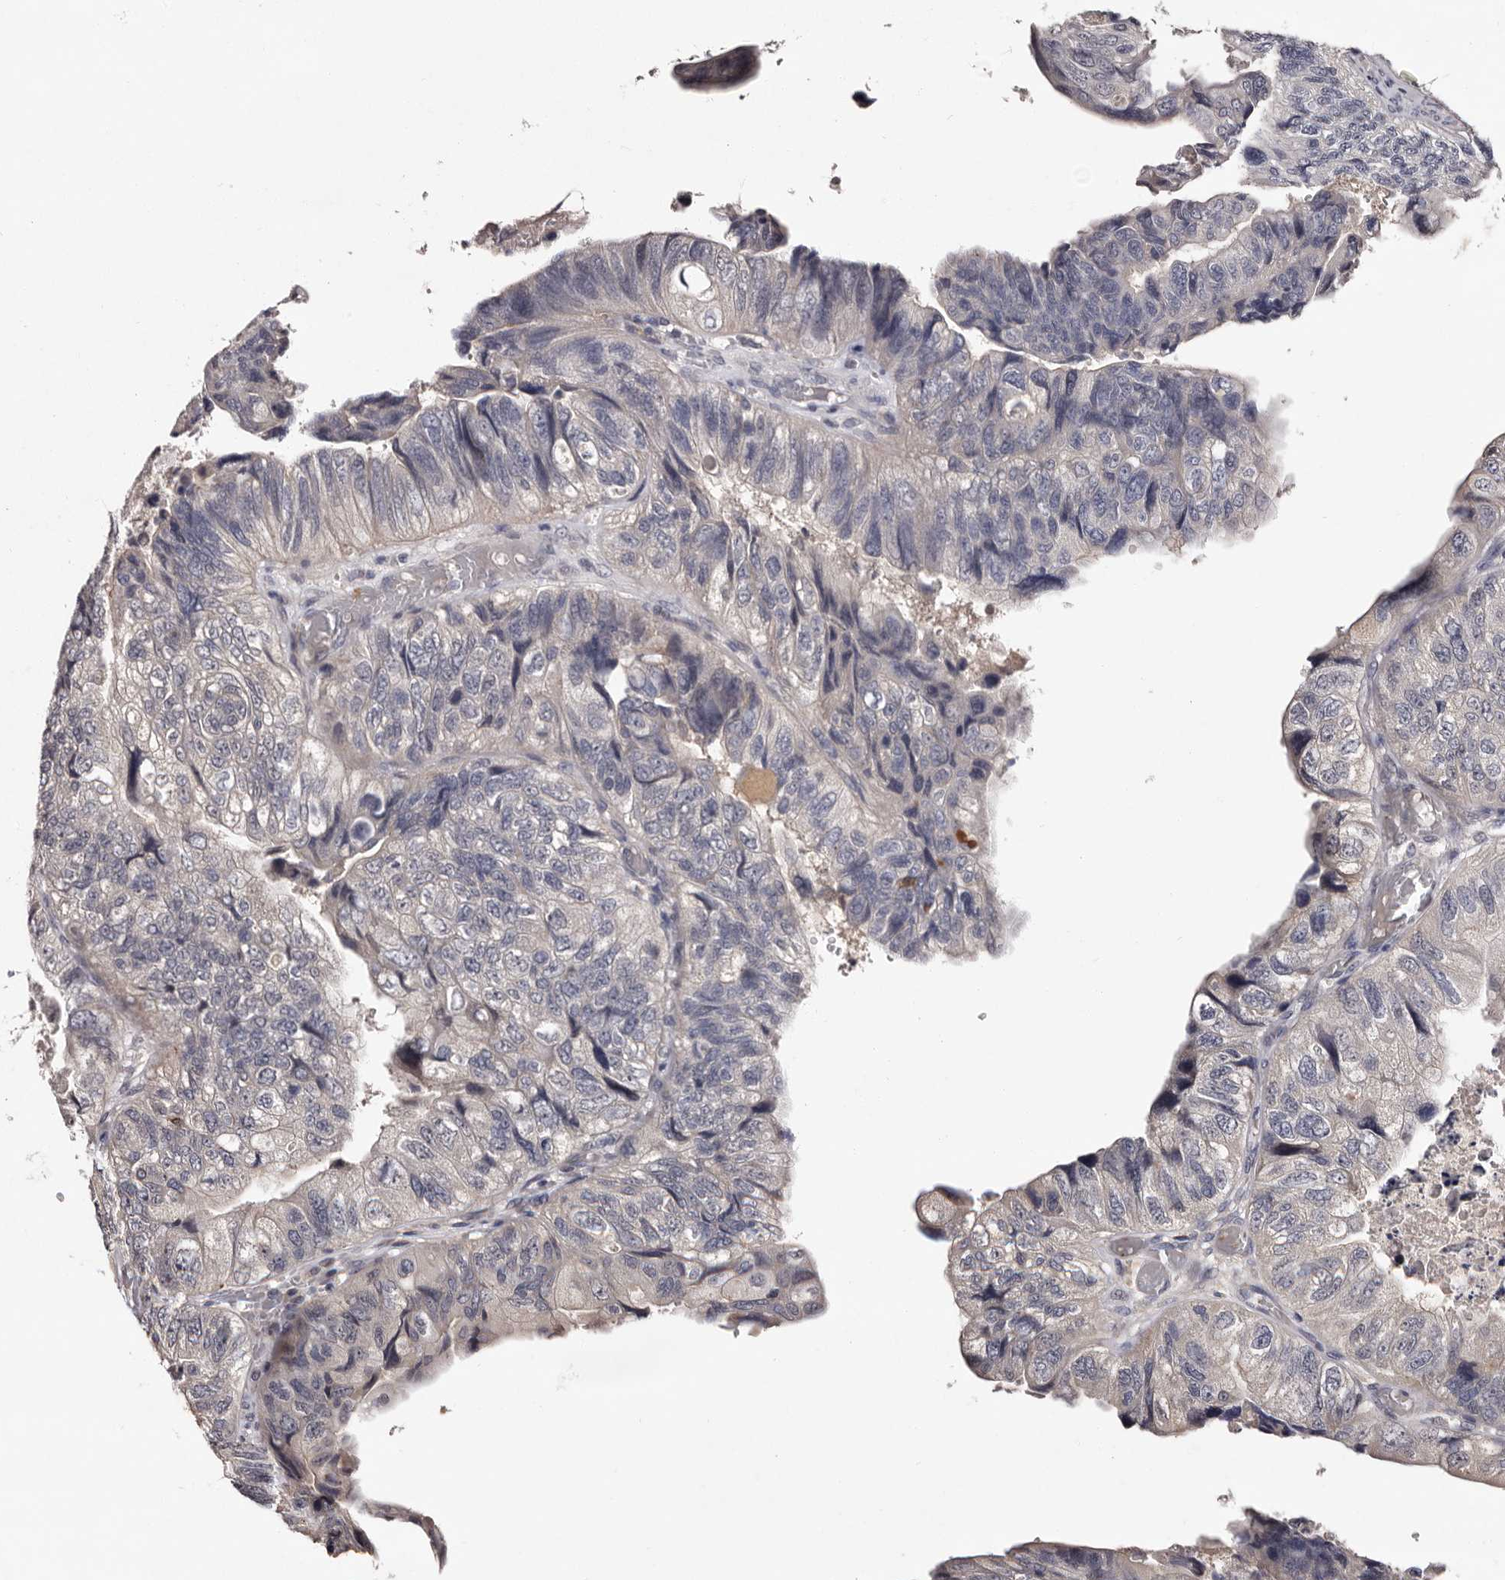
{"staining": {"intensity": "moderate", "quantity": "<25%", "location": "cytoplasmic/membranous"}, "tissue": "colorectal cancer", "cell_type": "Tumor cells", "image_type": "cancer", "snomed": [{"axis": "morphology", "description": "Adenocarcinoma, NOS"}, {"axis": "topography", "description": "Rectum"}], "caption": "The micrograph reveals staining of adenocarcinoma (colorectal), revealing moderate cytoplasmic/membranous protein staining (brown color) within tumor cells.", "gene": "LANCL2", "patient": {"sex": "male", "age": 63}}